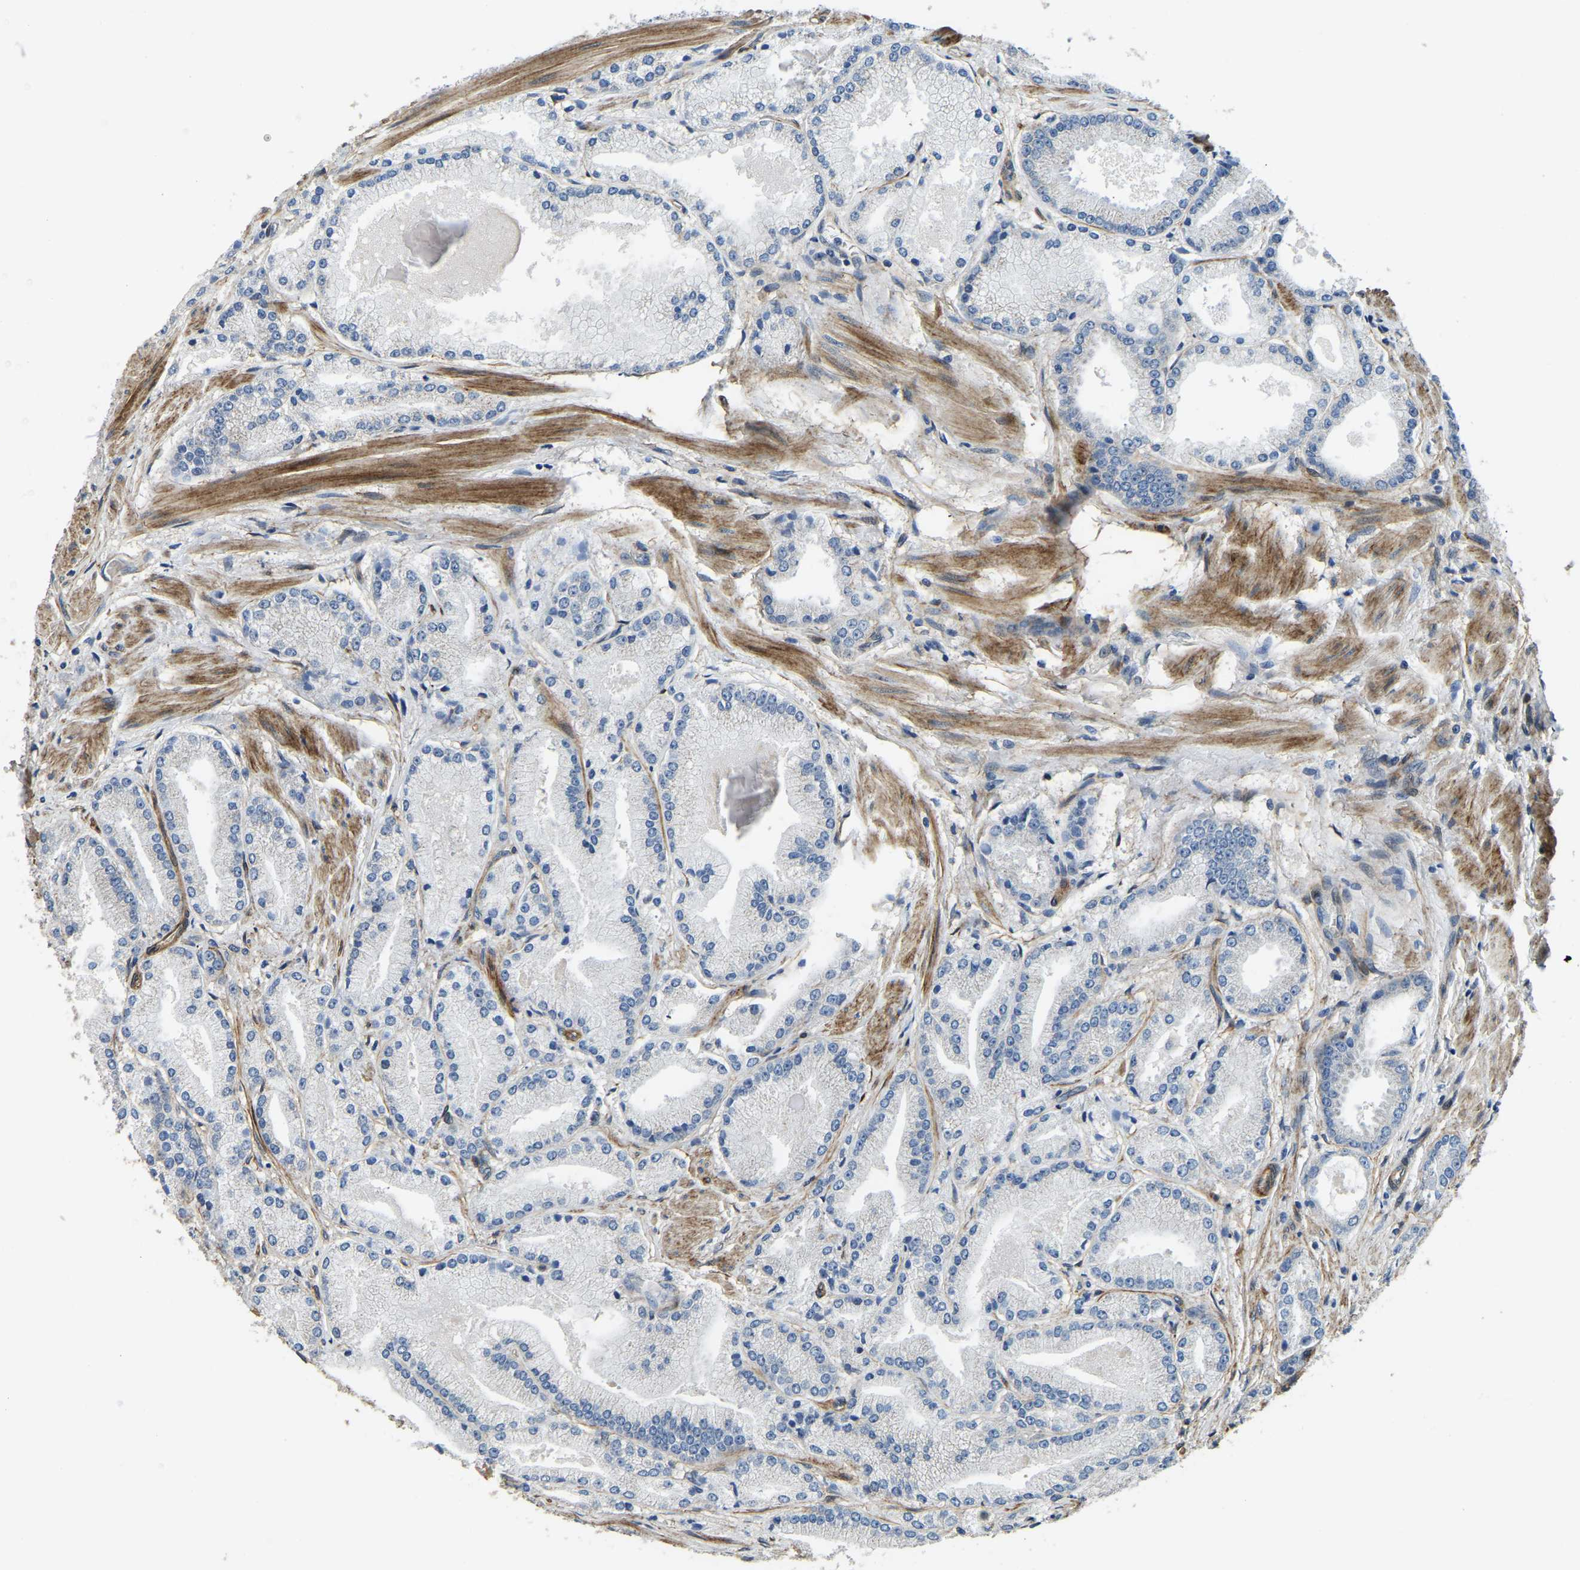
{"staining": {"intensity": "negative", "quantity": "none", "location": "none"}, "tissue": "prostate cancer", "cell_type": "Tumor cells", "image_type": "cancer", "snomed": [{"axis": "morphology", "description": "Adenocarcinoma, High grade"}, {"axis": "topography", "description": "Prostate"}], "caption": "This is an immunohistochemistry image of human prostate cancer. There is no expression in tumor cells.", "gene": "RNF39", "patient": {"sex": "male", "age": 50}}